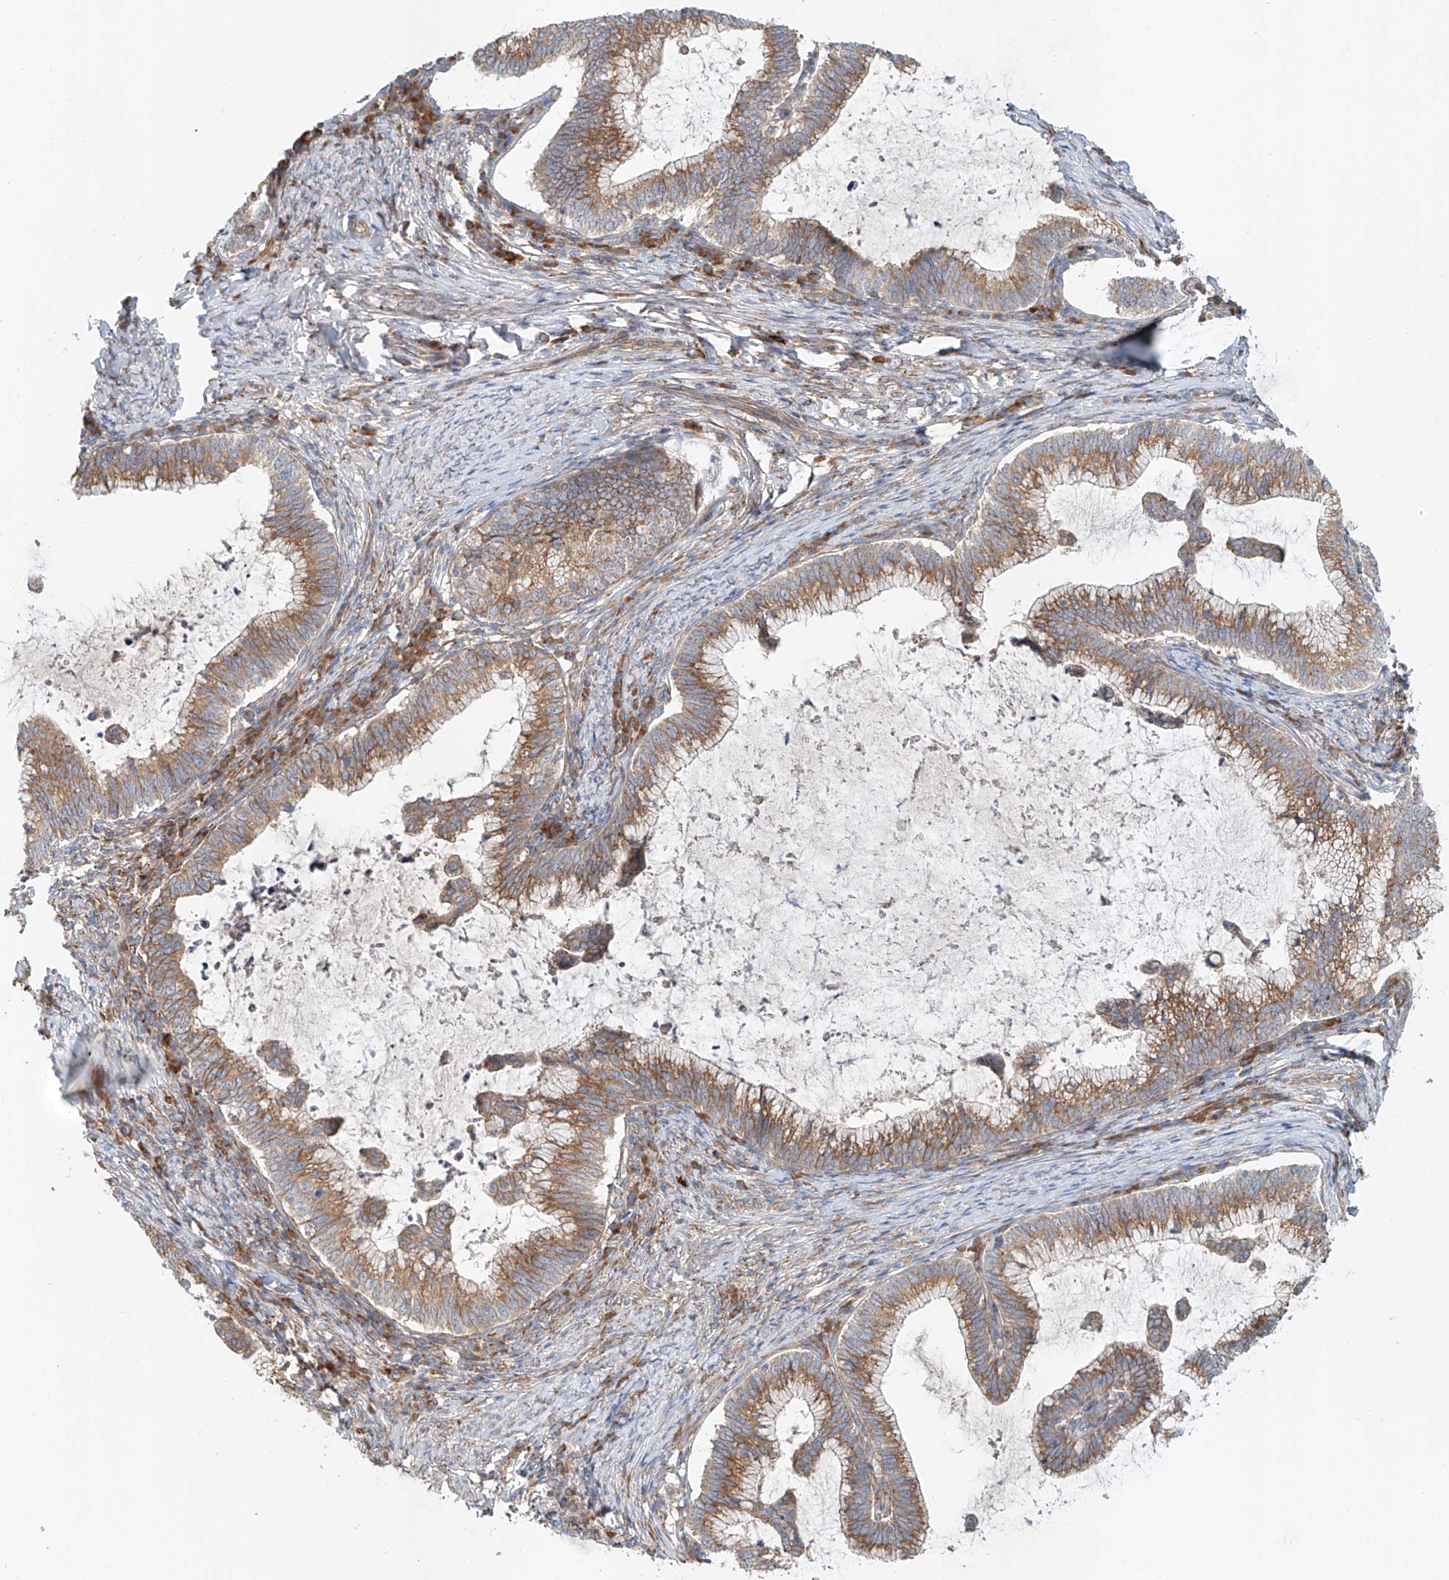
{"staining": {"intensity": "moderate", "quantity": ">75%", "location": "cytoplasmic/membranous"}, "tissue": "cervical cancer", "cell_type": "Tumor cells", "image_type": "cancer", "snomed": [{"axis": "morphology", "description": "Adenocarcinoma, NOS"}, {"axis": "topography", "description": "Cervix"}], "caption": "This is a photomicrograph of immunohistochemistry staining of cervical adenocarcinoma, which shows moderate staining in the cytoplasmic/membranous of tumor cells.", "gene": "SNAP29", "patient": {"sex": "female", "age": 36}}